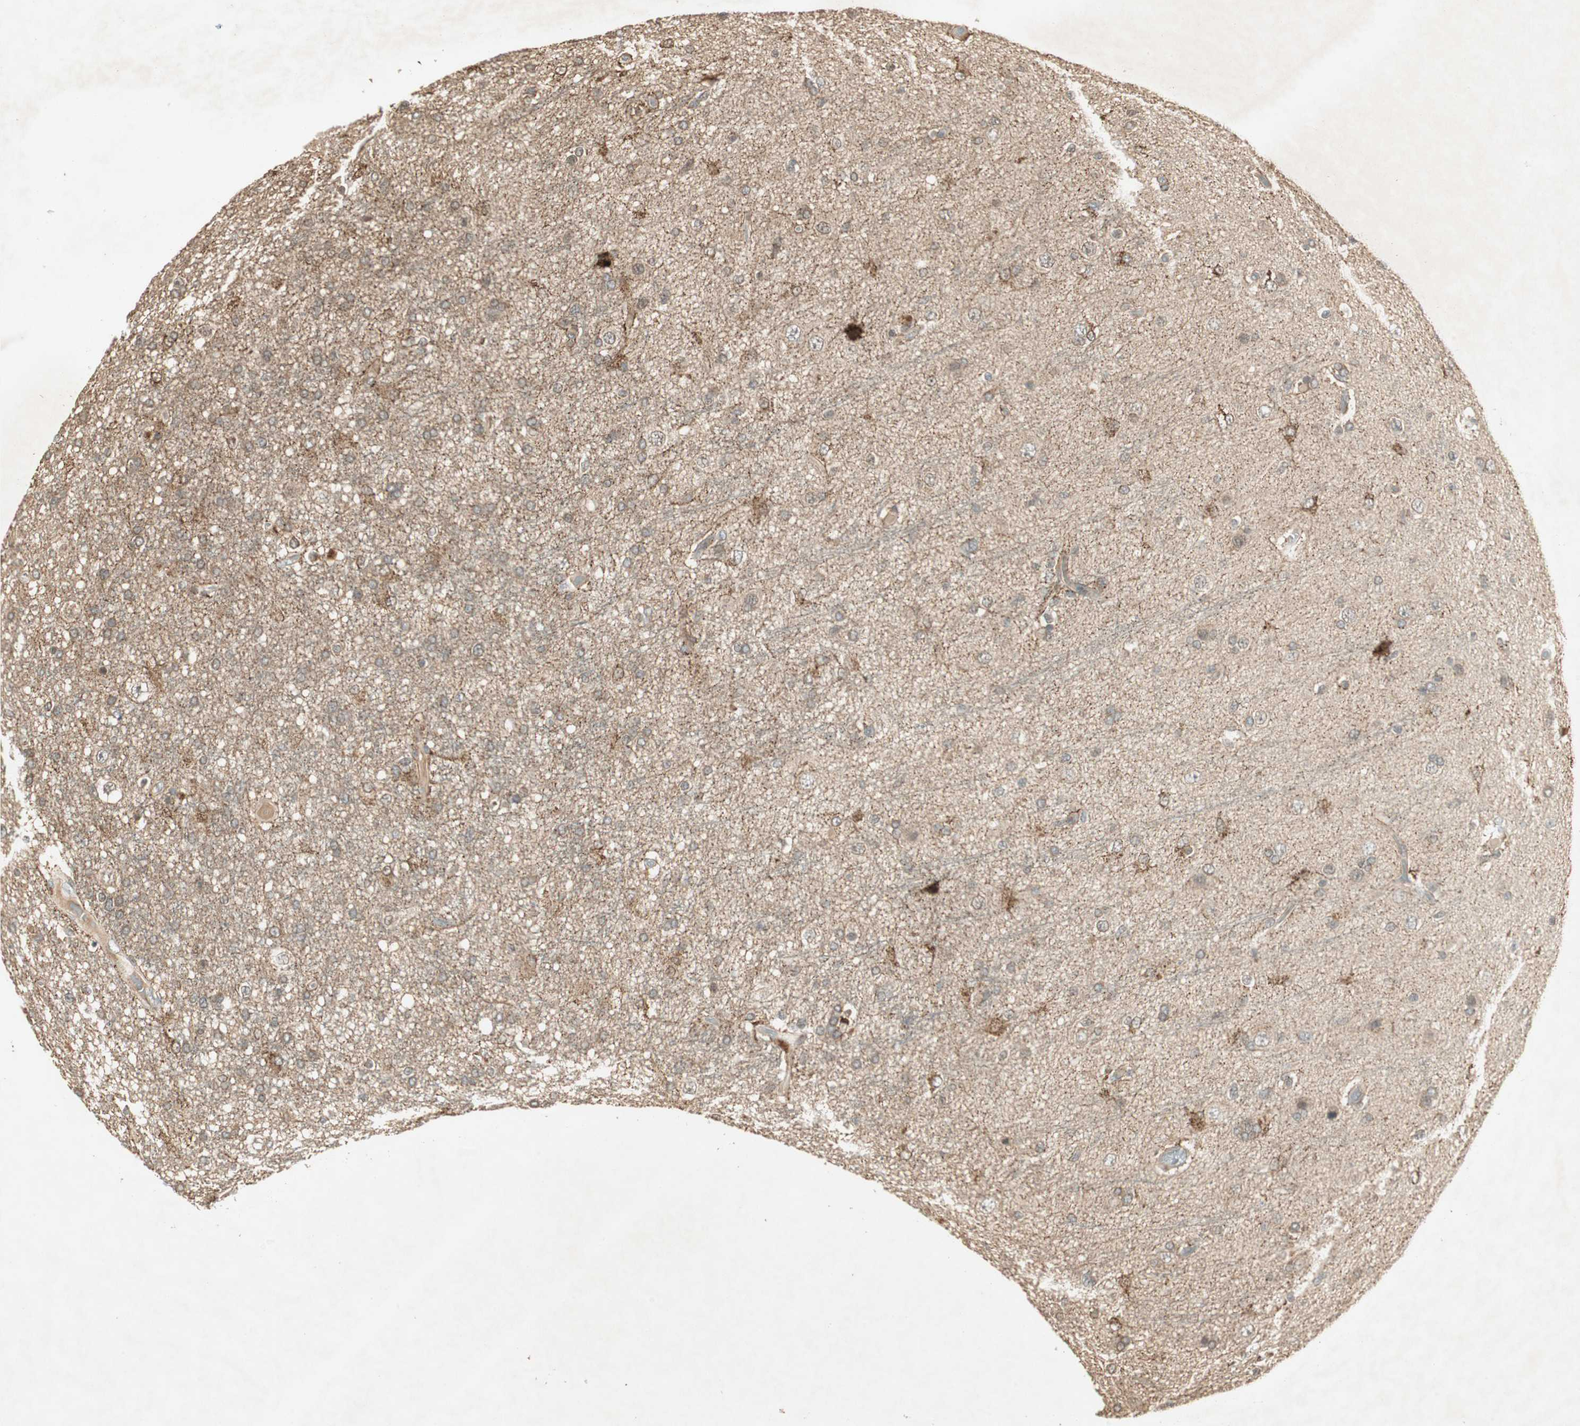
{"staining": {"intensity": "moderate", "quantity": "25%-75%", "location": "cytoplasmic/membranous"}, "tissue": "glioma", "cell_type": "Tumor cells", "image_type": "cancer", "snomed": [{"axis": "morphology", "description": "Glioma, malignant, High grade"}, {"axis": "topography", "description": "Brain"}], "caption": "Protein positivity by IHC reveals moderate cytoplasmic/membranous staining in approximately 25%-75% of tumor cells in malignant high-grade glioma.", "gene": "USP2", "patient": {"sex": "male", "age": 33}}